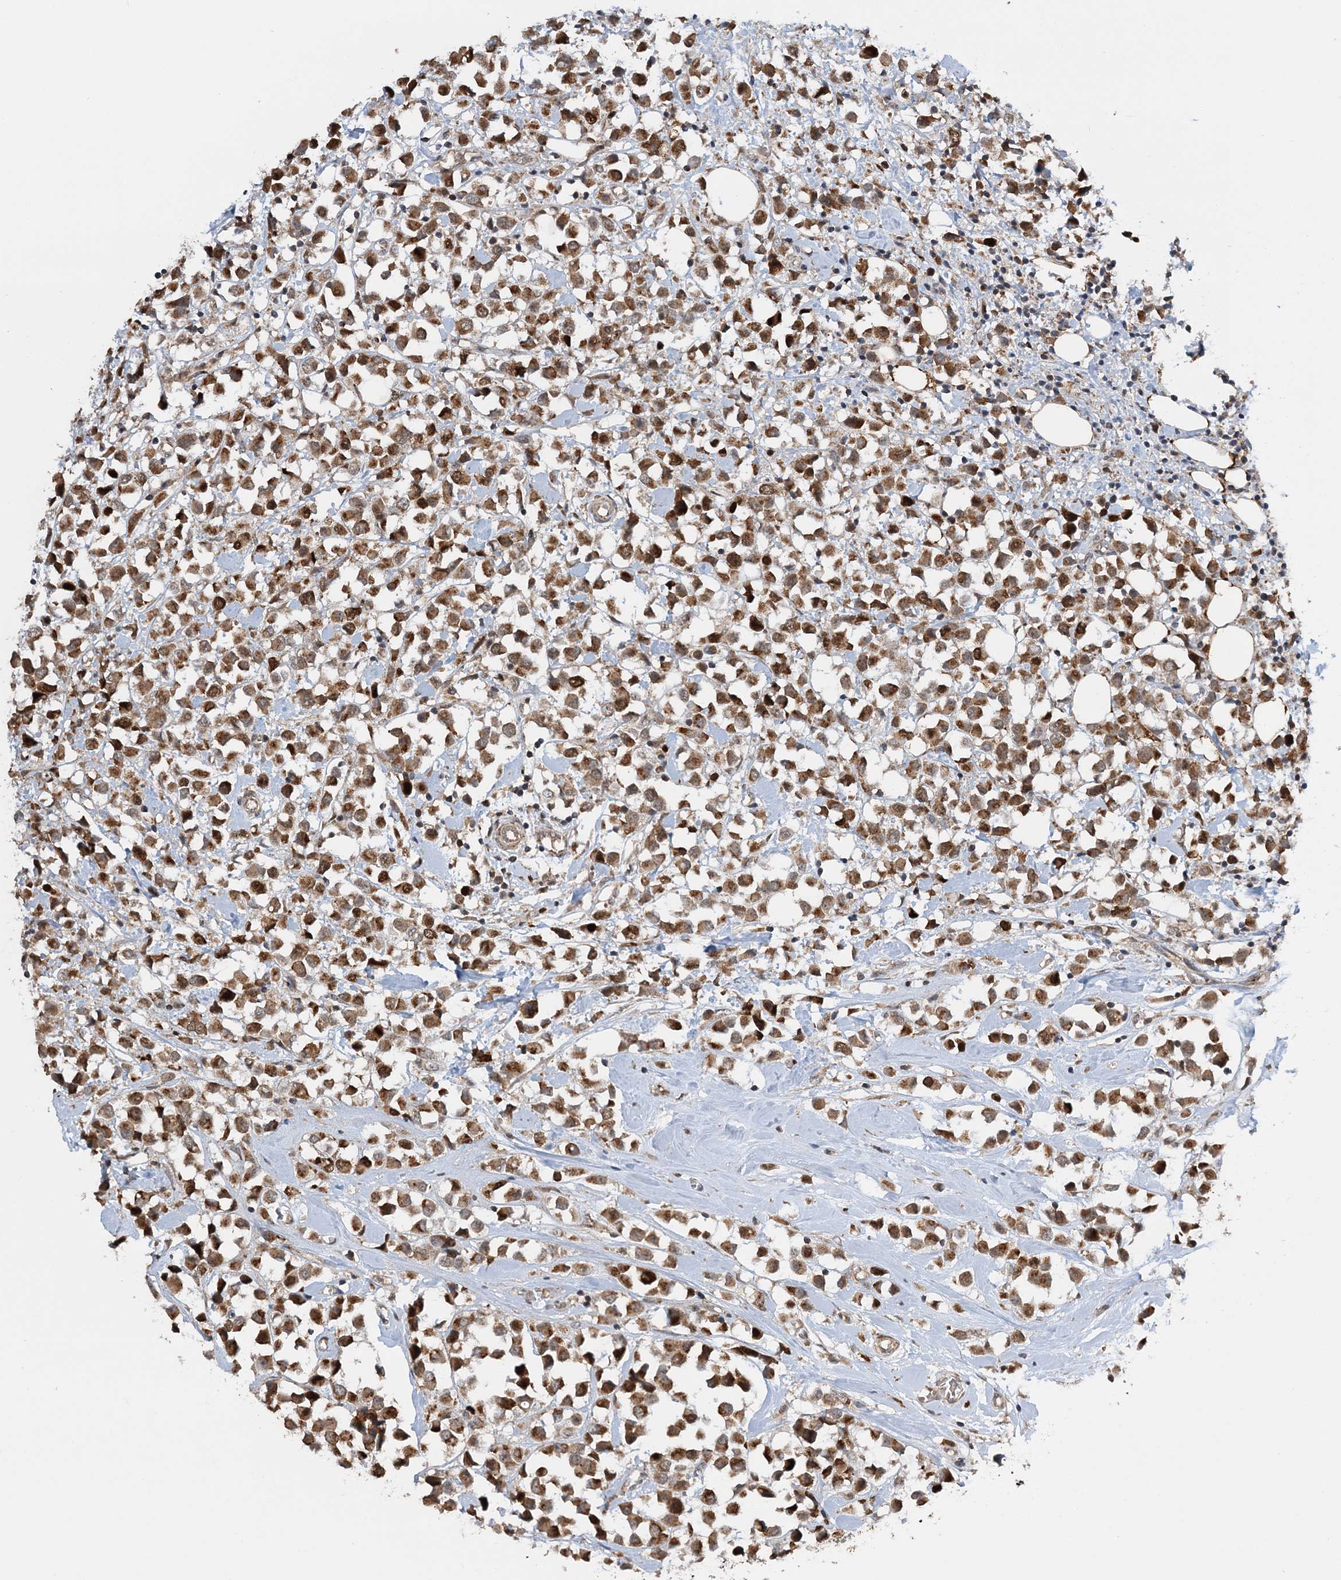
{"staining": {"intensity": "moderate", "quantity": ">75%", "location": "cytoplasmic/membranous,nuclear"}, "tissue": "breast cancer", "cell_type": "Tumor cells", "image_type": "cancer", "snomed": [{"axis": "morphology", "description": "Duct carcinoma"}, {"axis": "topography", "description": "Breast"}], "caption": "This is an image of immunohistochemistry staining of breast cancer (invasive ductal carcinoma), which shows moderate expression in the cytoplasmic/membranous and nuclear of tumor cells.", "gene": "KIF4A", "patient": {"sex": "female", "age": 61}}